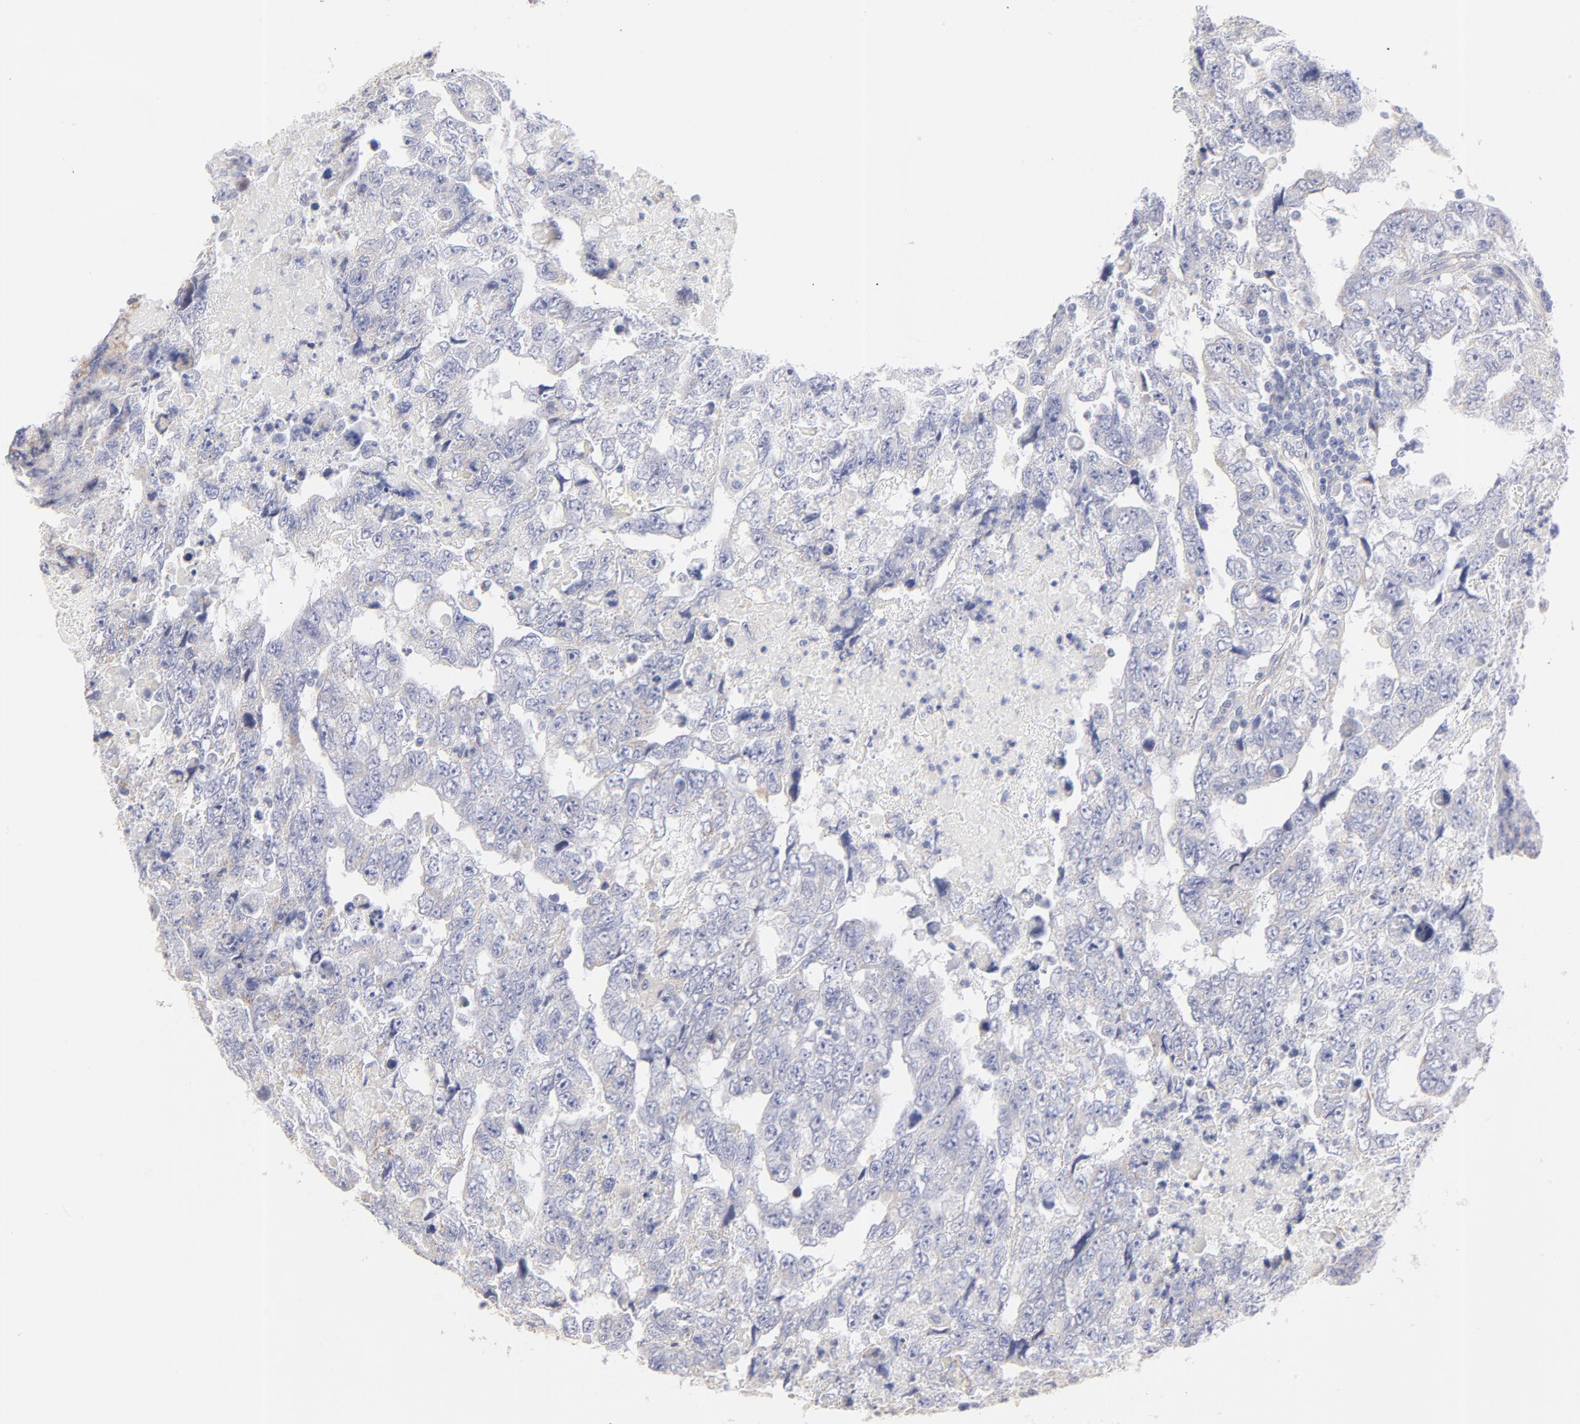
{"staining": {"intensity": "negative", "quantity": "none", "location": "none"}, "tissue": "testis cancer", "cell_type": "Tumor cells", "image_type": "cancer", "snomed": [{"axis": "morphology", "description": "Carcinoma, Embryonal, NOS"}, {"axis": "topography", "description": "Testis"}], "caption": "DAB immunohistochemical staining of human testis cancer displays no significant expression in tumor cells.", "gene": "TST", "patient": {"sex": "male", "age": 36}}